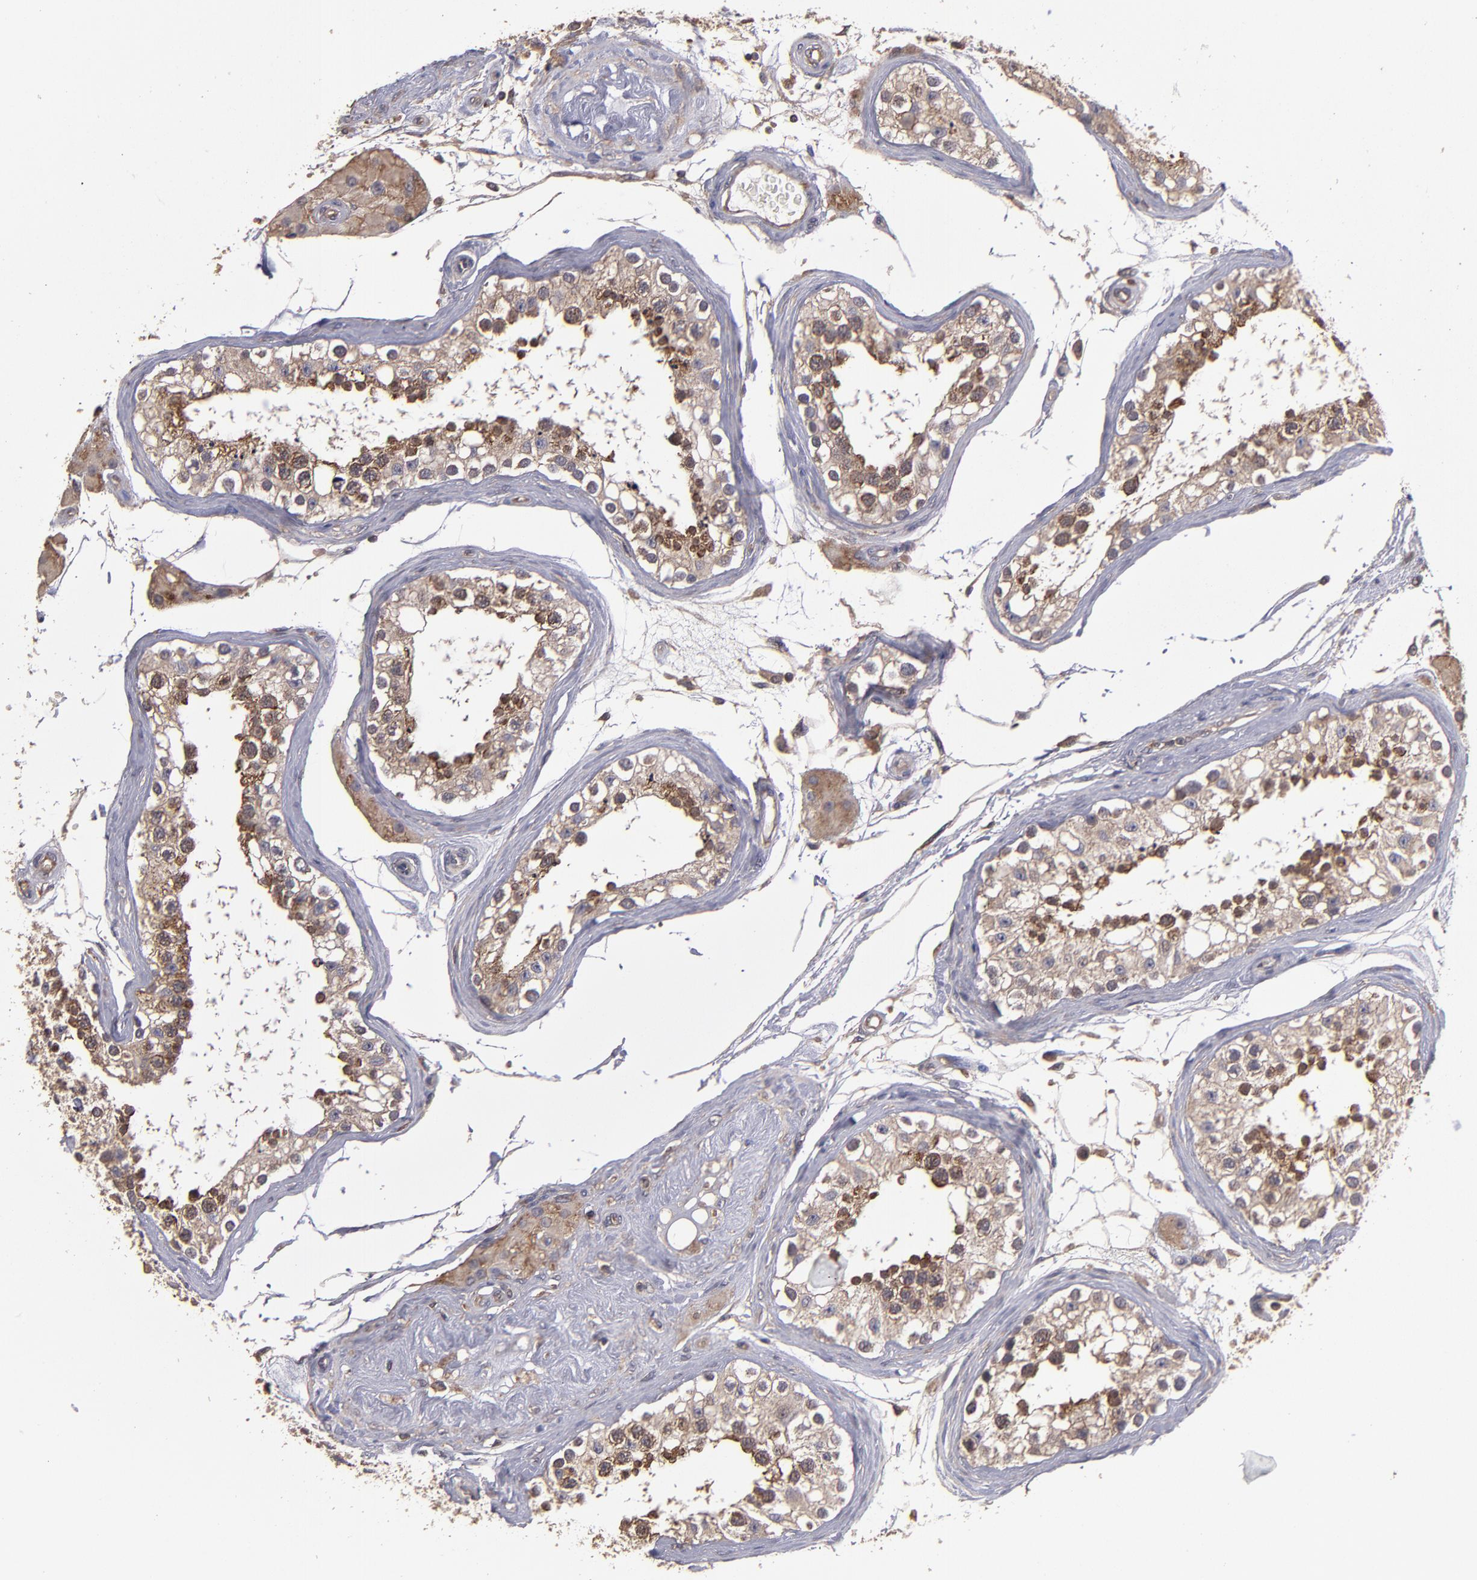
{"staining": {"intensity": "moderate", "quantity": "25%-75%", "location": "cytoplasmic/membranous"}, "tissue": "testis", "cell_type": "Cells in seminiferous ducts", "image_type": "normal", "snomed": [{"axis": "morphology", "description": "Normal tissue, NOS"}, {"axis": "topography", "description": "Testis"}], "caption": "Cells in seminiferous ducts exhibit medium levels of moderate cytoplasmic/membranous expression in approximately 25%-75% of cells in normal human testis. The protein is stained brown, and the nuclei are stained in blue (DAB IHC with brightfield microscopy, high magnification).", "gene": "NF2", "patient": {"sex": "male", "age": 68}}